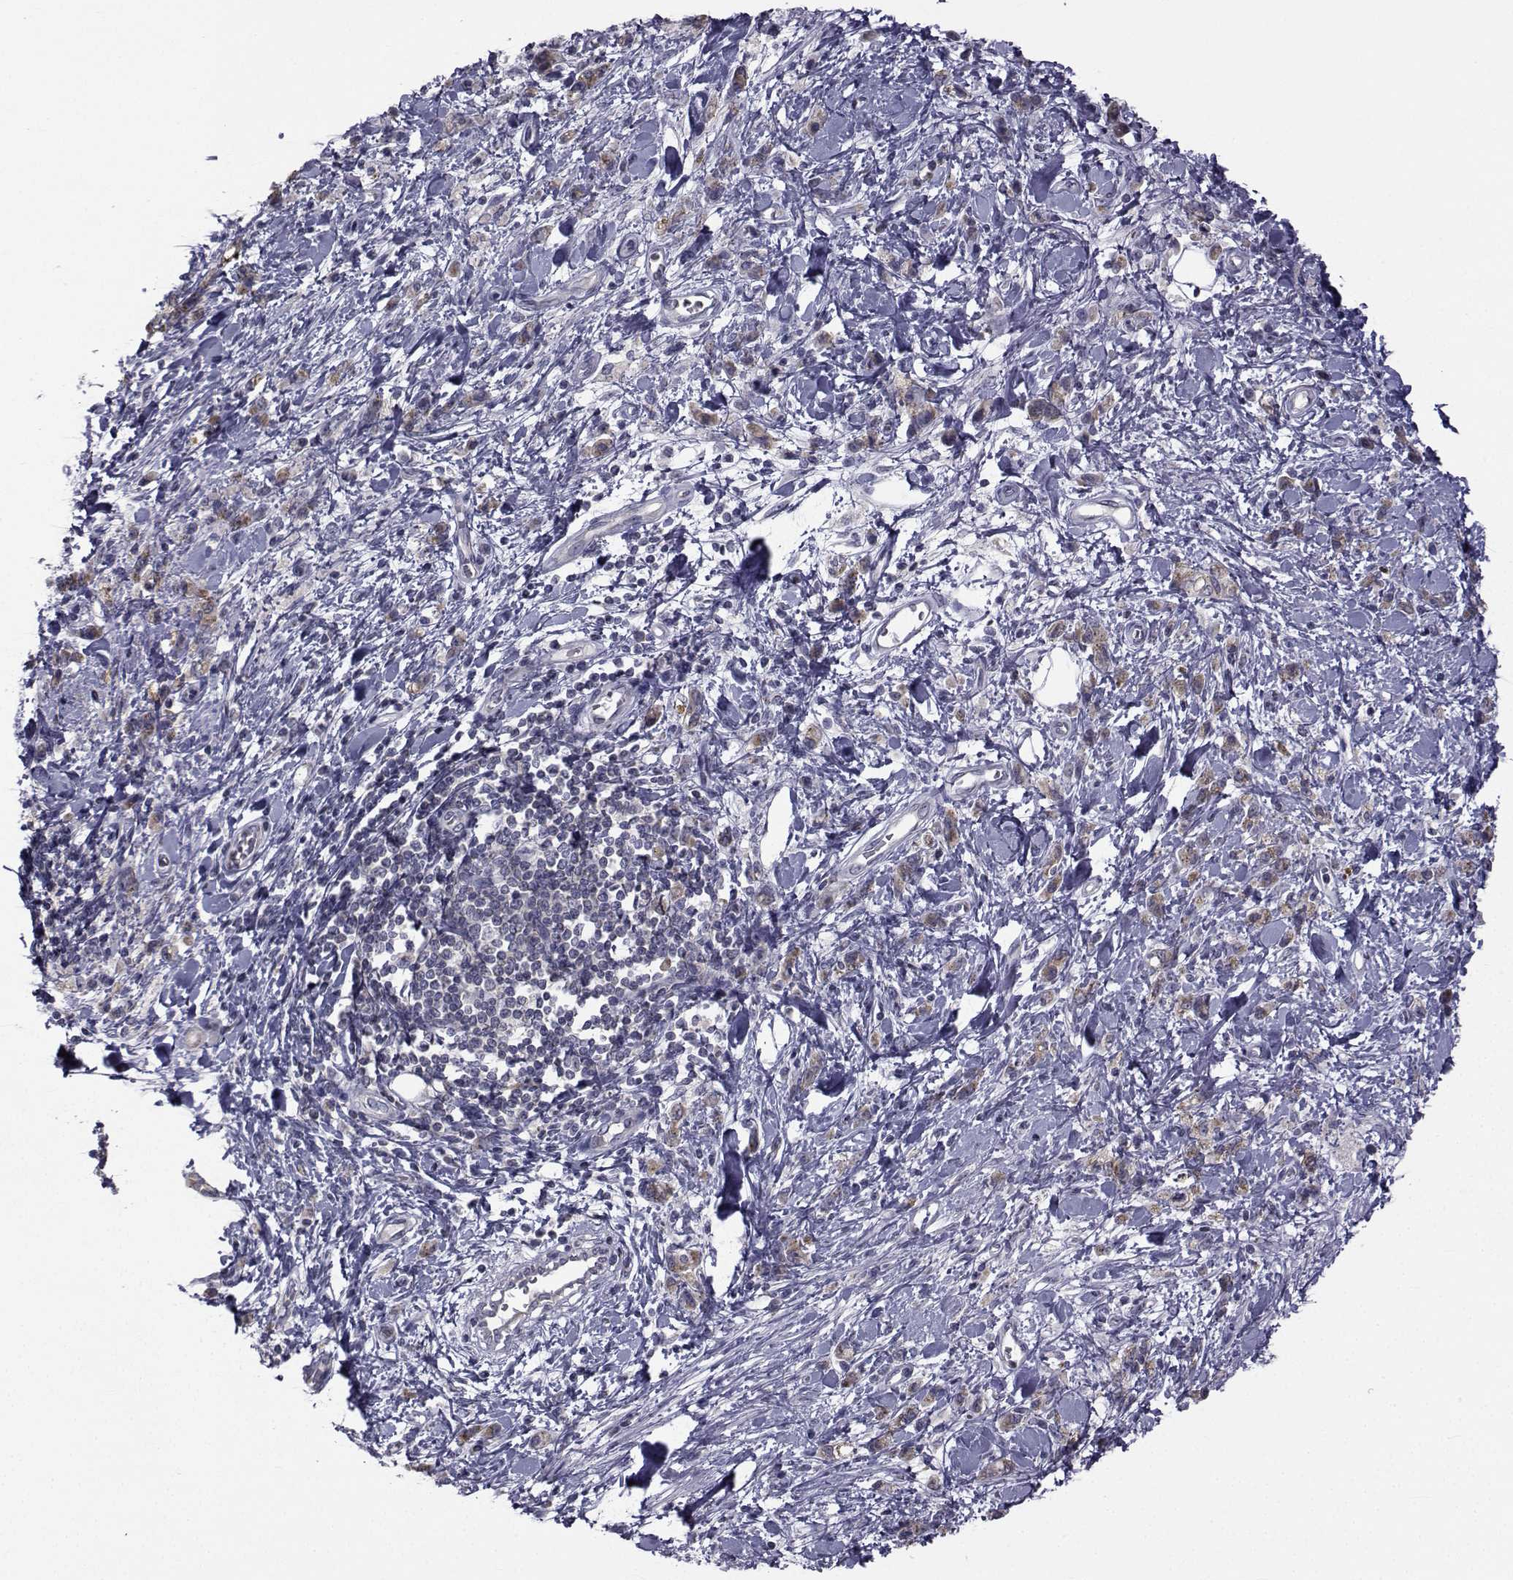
{"staining": {"intensity": "weak", "quantity": "25%-75%", "location": "cytoplasmic/membranous"}, "tissue": "stomach cancer", "cell_type": "Tumor cells", "image_type": "cancer", "snomed": [{"axis": "morphology", "description": "Adenocarcinoma, NOS"}, {"axis": "topography", "description": "Stomach"}], "caption": "Immunohistochemical staining of human adenocarcinoma (stomach) shows weak cytoplasmic/membranous protein staining in approximately 25%-75% of tumor cells.", "gene": "ANGPT1", "patient": {"sex": "male", "age": 77}}